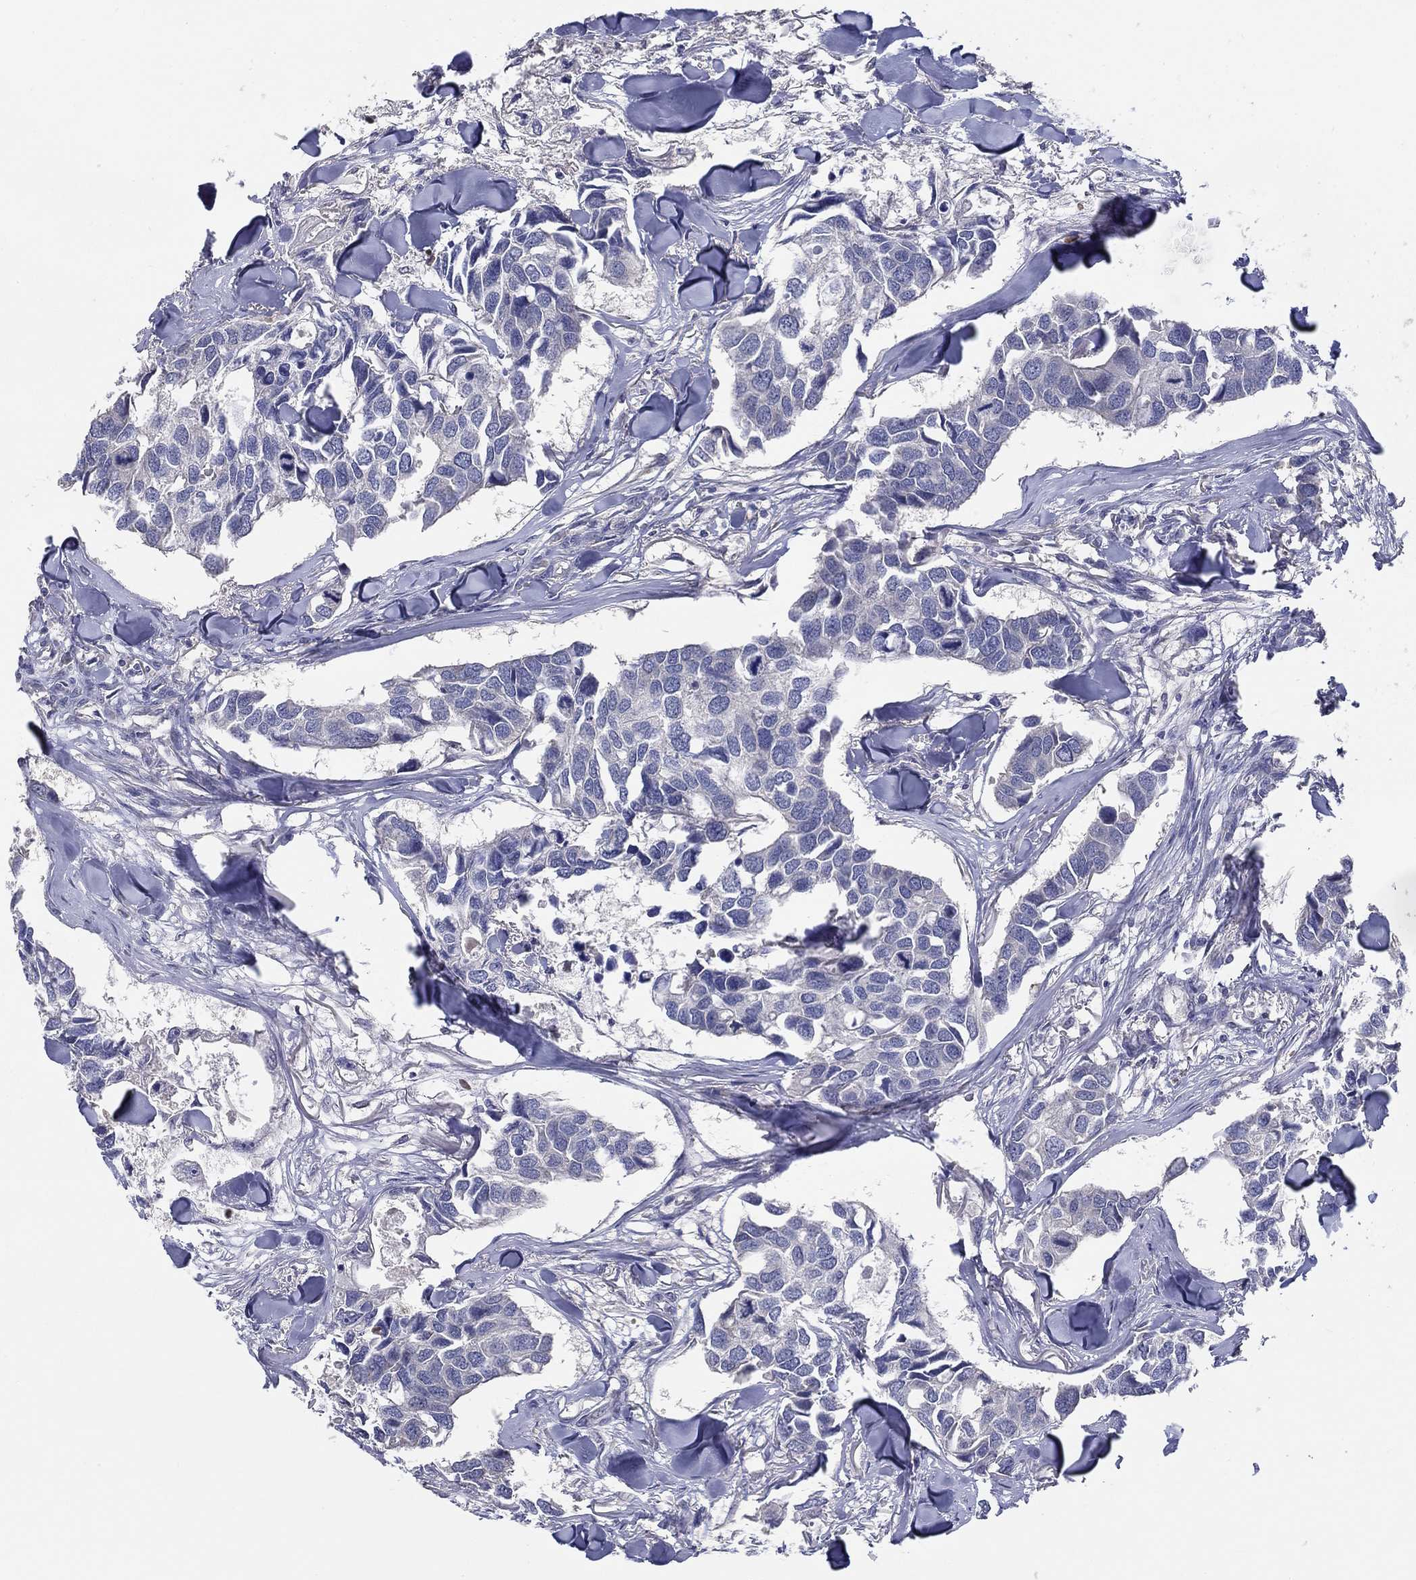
{"staining": {"intensity": "negative", "quantity": "none", "location": "none"}, "tissue": "breast cancer", "cell_type": "Tumor cells", "image_type": "cancer", "snomed": [{"axis": "morphology", "description": "Duct carcinoma"}, {"axis": "topography", "description": "Breast"}], "caption": "The immunohistochemistry photomicrograph has no significant positivity in tumor cells of breast cancer tissue.", "gene": "DOCK3", "patient": {"sex": "female", "age": 83}}